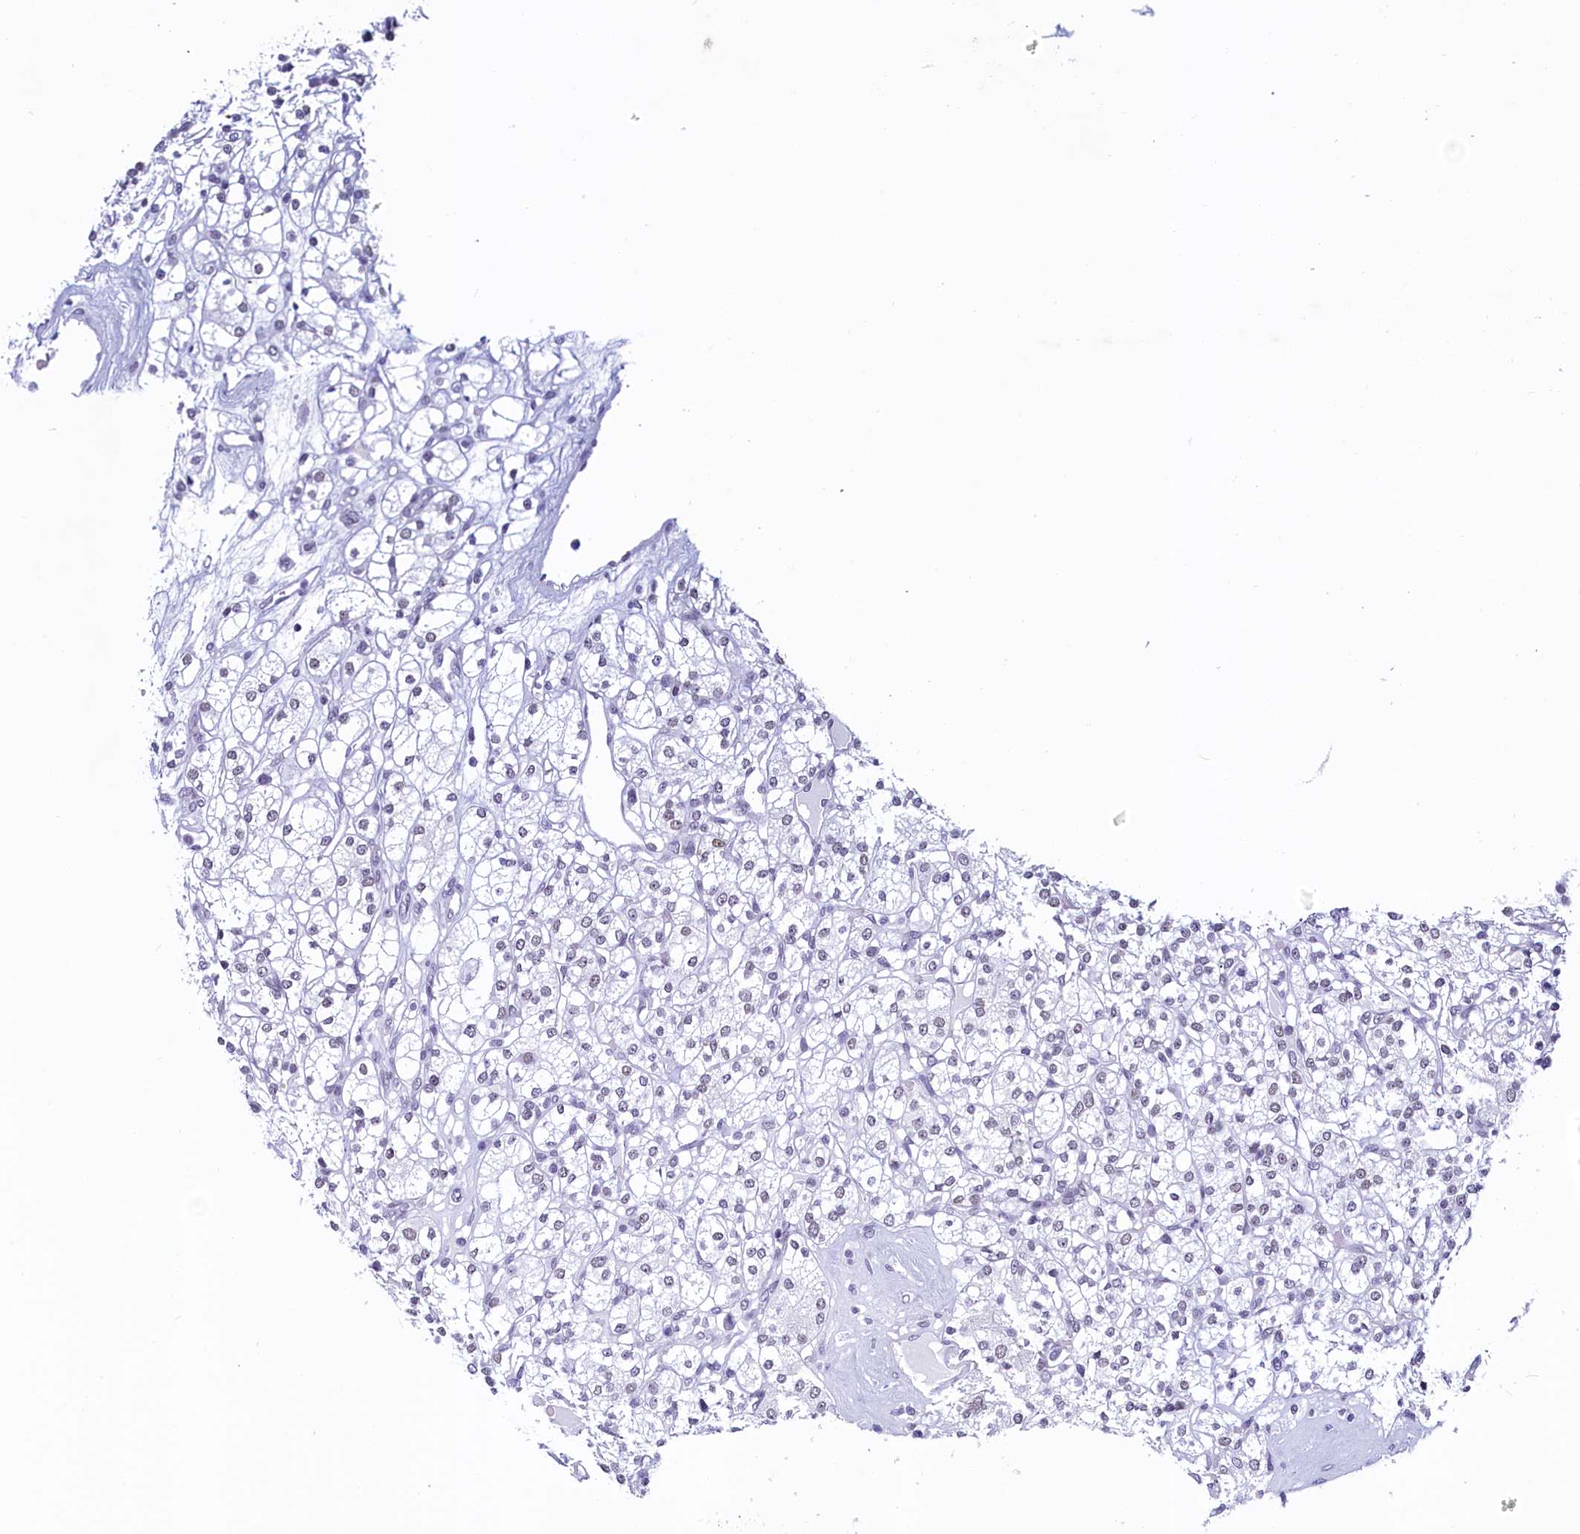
{"staining": {"intensity": "negative", "quantity": "none", "location": "none"}, "tissue": "renal cancer", "cell_type": "Tumor cells", "image_type": "cancer", "snomed": [{"axis": "morphology", "description": "Adenocarcinoma, NOS"}, {"axis": "topography", "description": "Kidney"}], "caption": "DAB (3,3'-diaminobenzidine) immunohistochemical staining of renal cancer demonstrates no significant expression in tumor cells. (Brightfield microscopy of DAB immunohistochemistry at high magnification).", "gene": "SUGP2", "patient": {"sex": "male", "age": 77}}